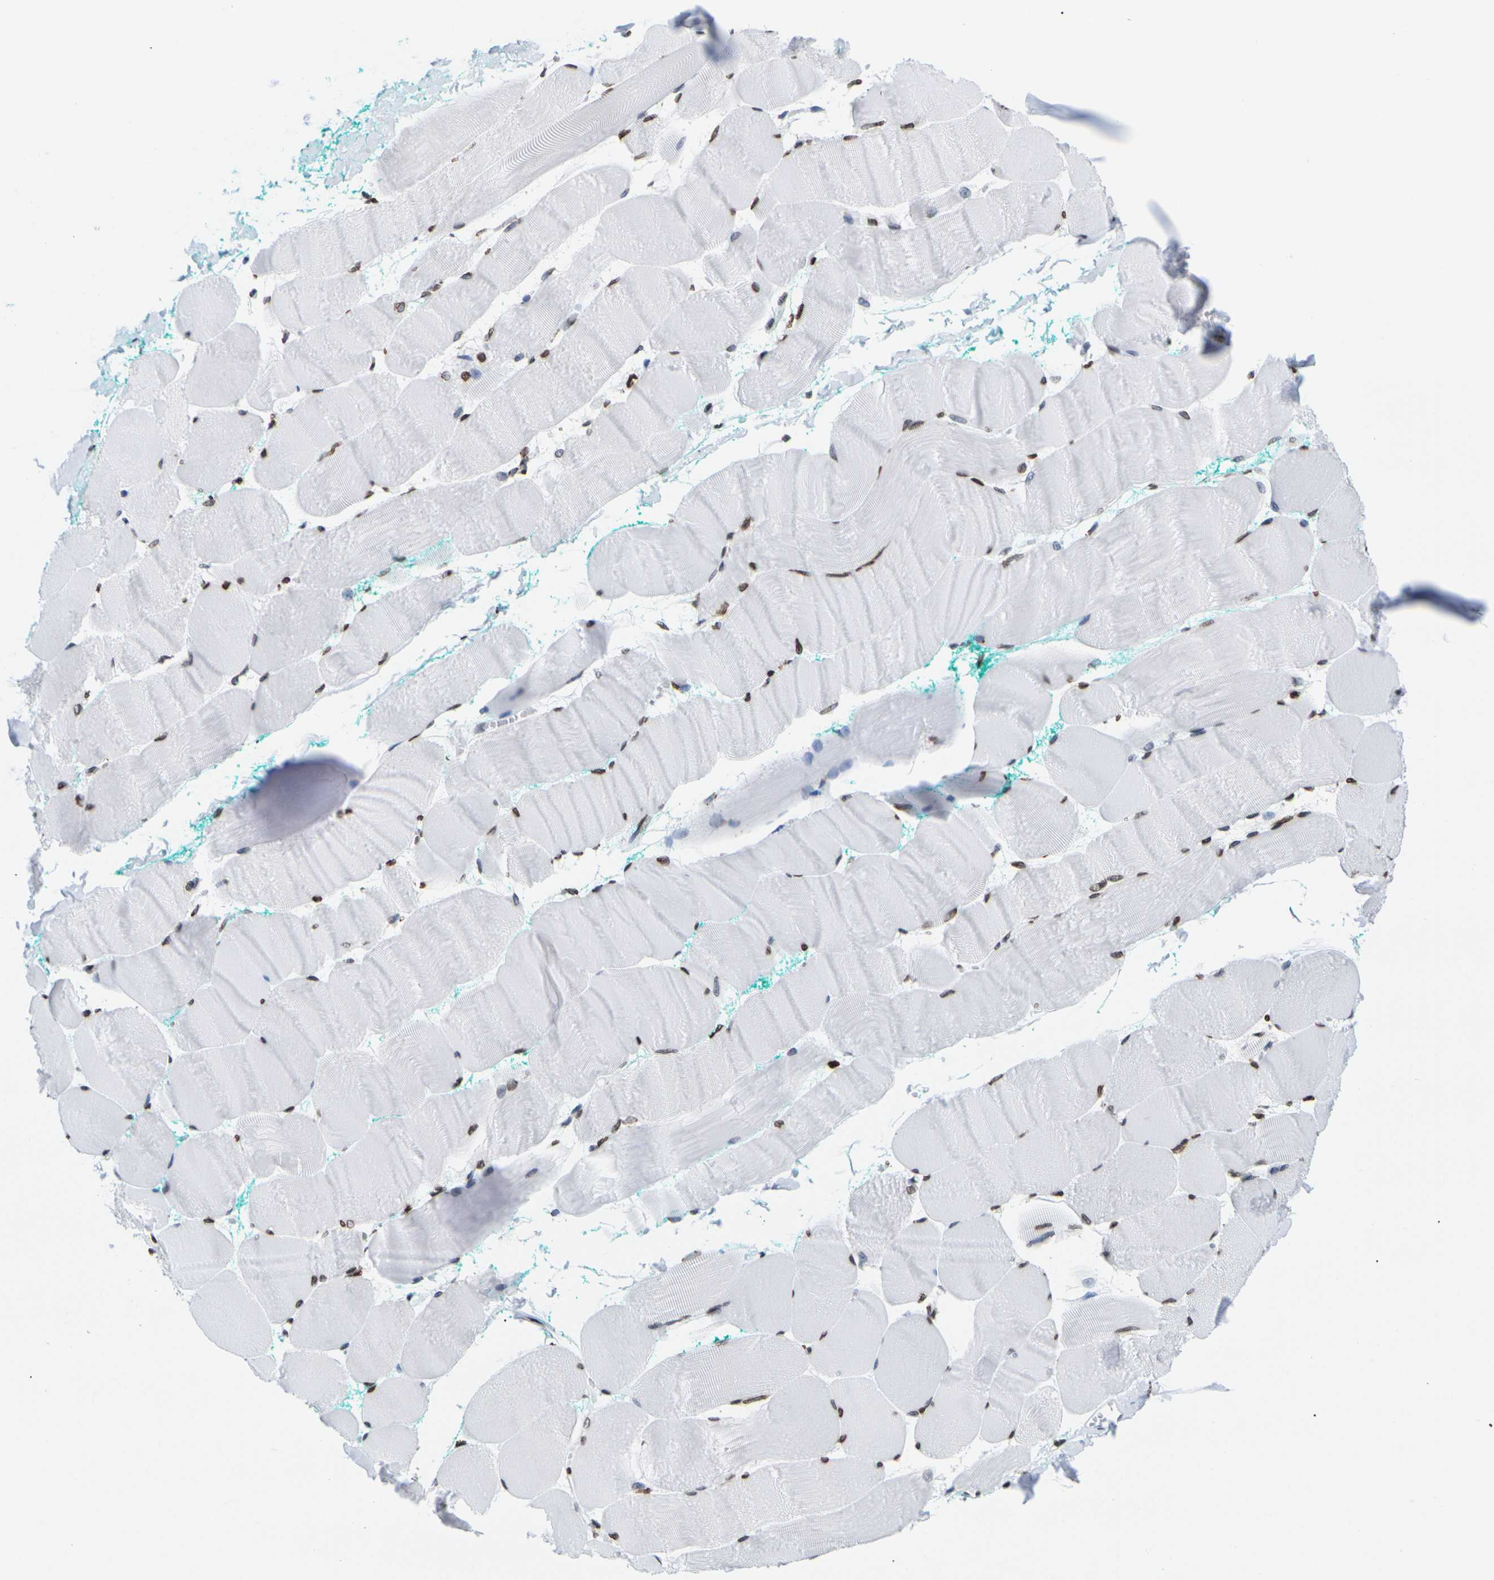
{"staining": {"intensity": "moderate", "quantity": ">75%", "location": "nuclear"}, "tissue": "skeletal muscle", "cell_type": "Myocytes", "image_type": "normal", "snomed": [{"axis": "morphology", "description": "Normal tissue, NOS"}, {"axis": "morphology", "description": "Squamous cell carcinoma, NOS"}, {"axis": "topography", "description": "Skeletal muscle"}], "caption": "A high-resolution image shows immunohistochemistry (IHC) staining of unremarkable skeletal muscle, which exhibits moderate nuclear positivity in about >75% of myocytes.", "gene": "H2AC21", "patient": {"sex": "male", "age": 51}}